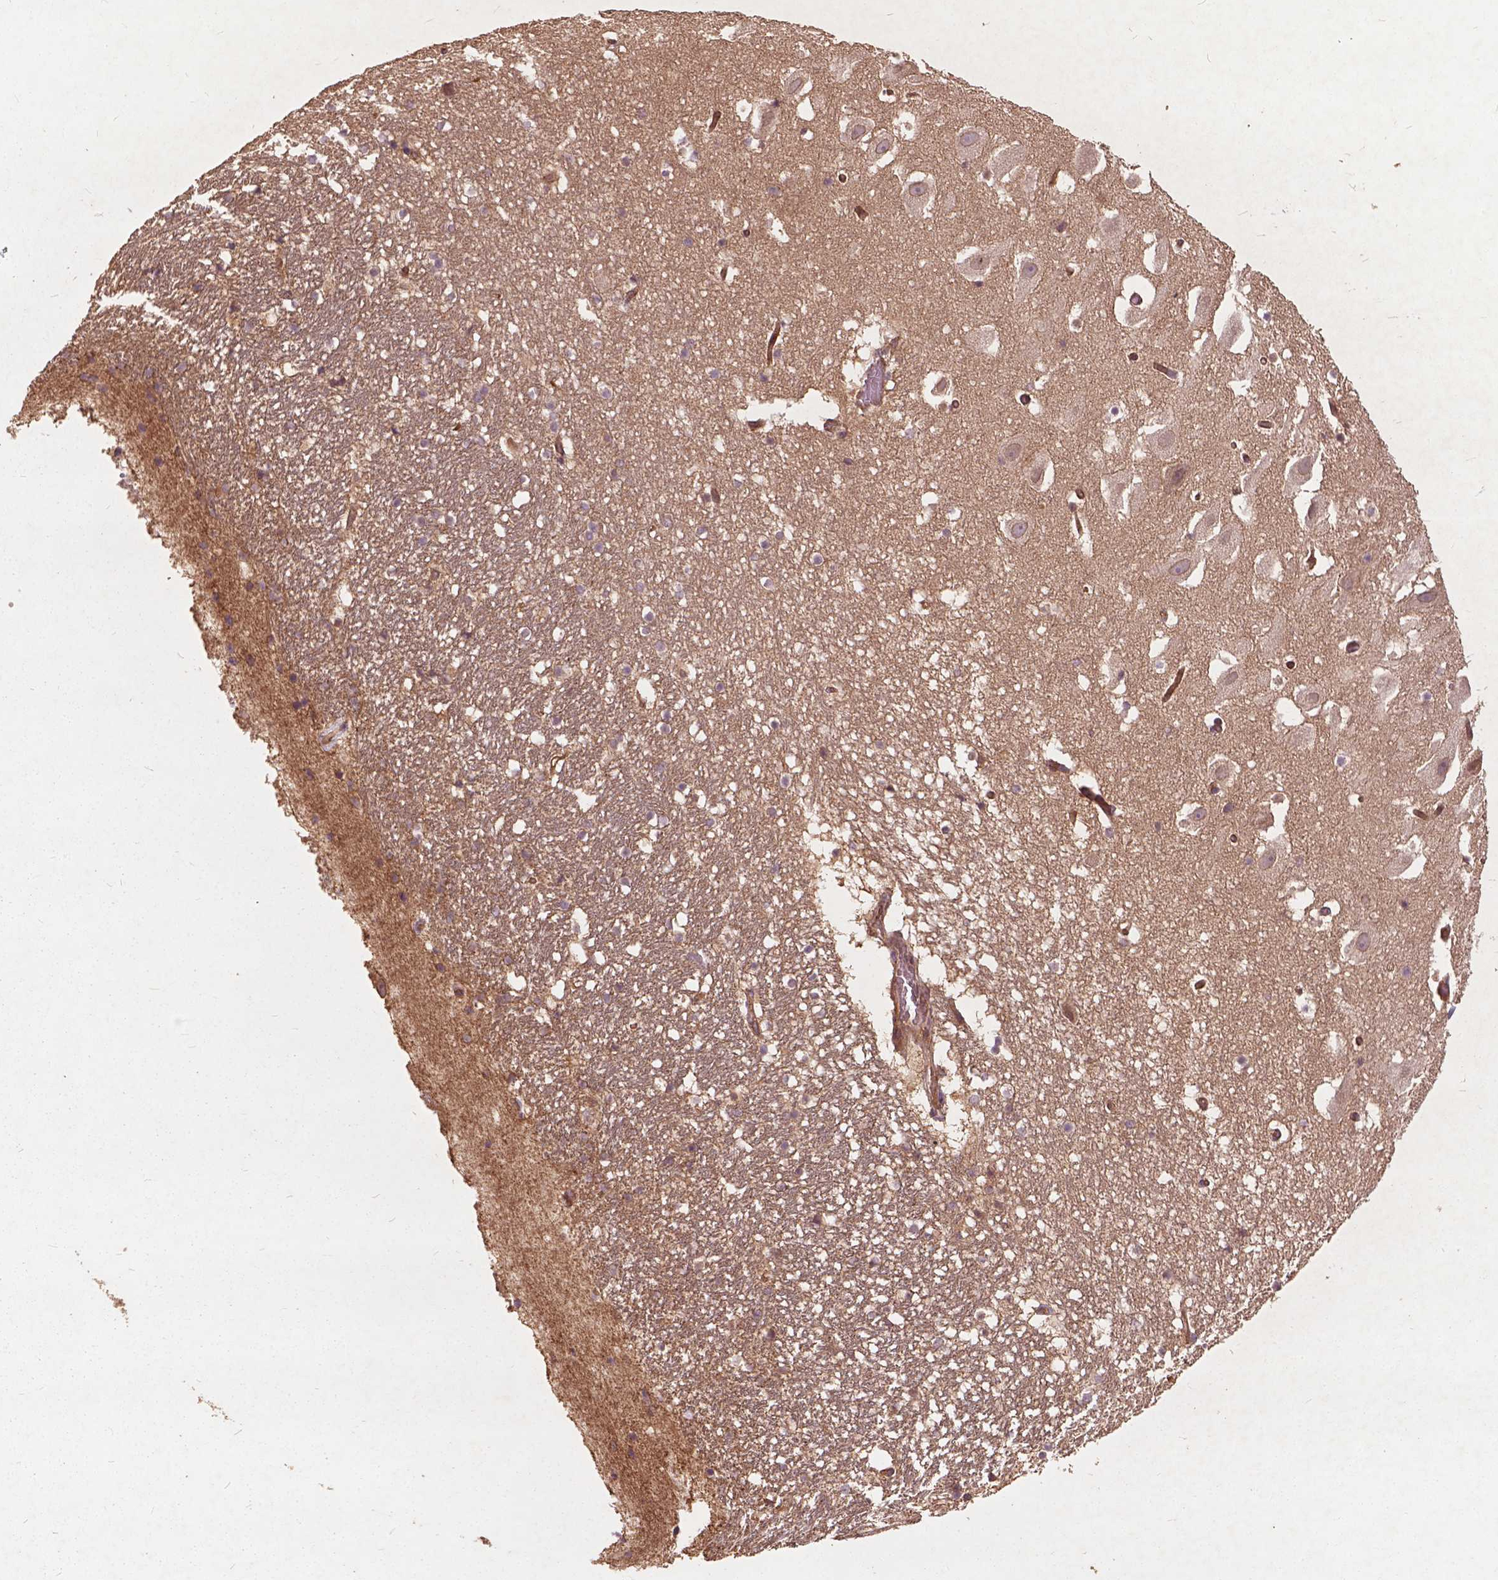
{"staining": {"intensity": "negative", "quantity": "none", "location": "none"}, "tissue": "hippocampus", "cell_type": "Glial cells", "image_type": "normal", "snomed": [{"axis": "morphology", "description": "Normal tissue, NOS"}, {"axis": "topography", "description": "Hippocampus"}], "caption": "The histopathology image reveals no staining of glial cells in unremarkable hippocampus. The staining was performed using DAB to visualize the protein expression in brown, while the nuclei were stained in blue with hematoxylin (Magnification: 20x).", "gene": "UBXN2A", "patient": {"sex": "male", "age": 26}}